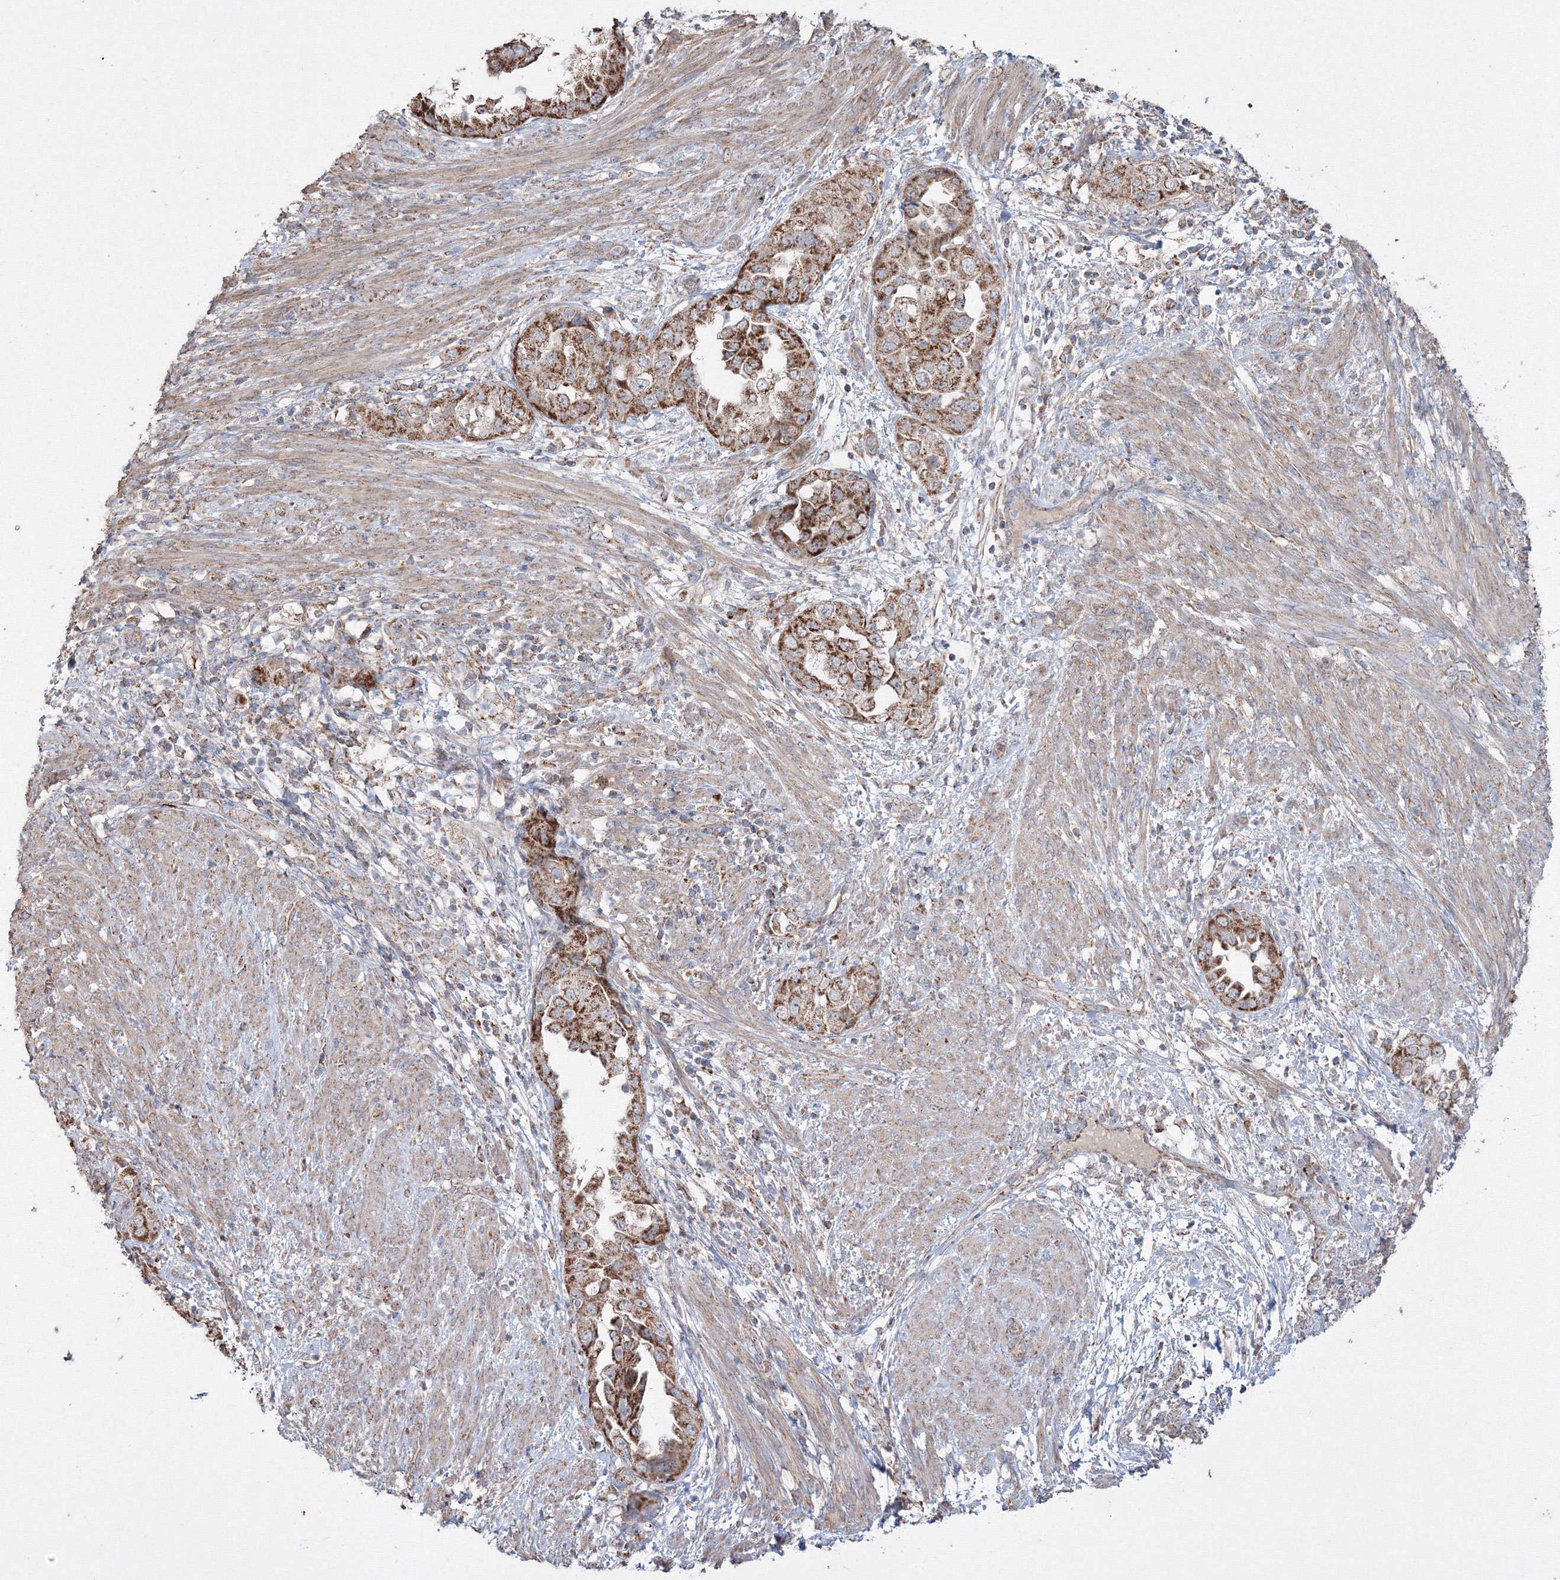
{"staining": {"intensity": "moderate", "quantity": ">75%", "location": "cytoplasmic/membranous"}, "tissue": "endometrial cancer", "cell_type": "Tumor cells", "image_type": "cancer", "snomed": [{"axis": "morphology", "description": "Adenocarcinoma, NOS"}, {"axis": "topography", "description": "Endometrium"}], "caption": "Moderate cytoplasmic/membranous staining is present in approximately >75% of tumor cells in adenocarcinoma (endometrial).", "gene": "GRSF1", "patient": {"sex": "female", "age": 85}}